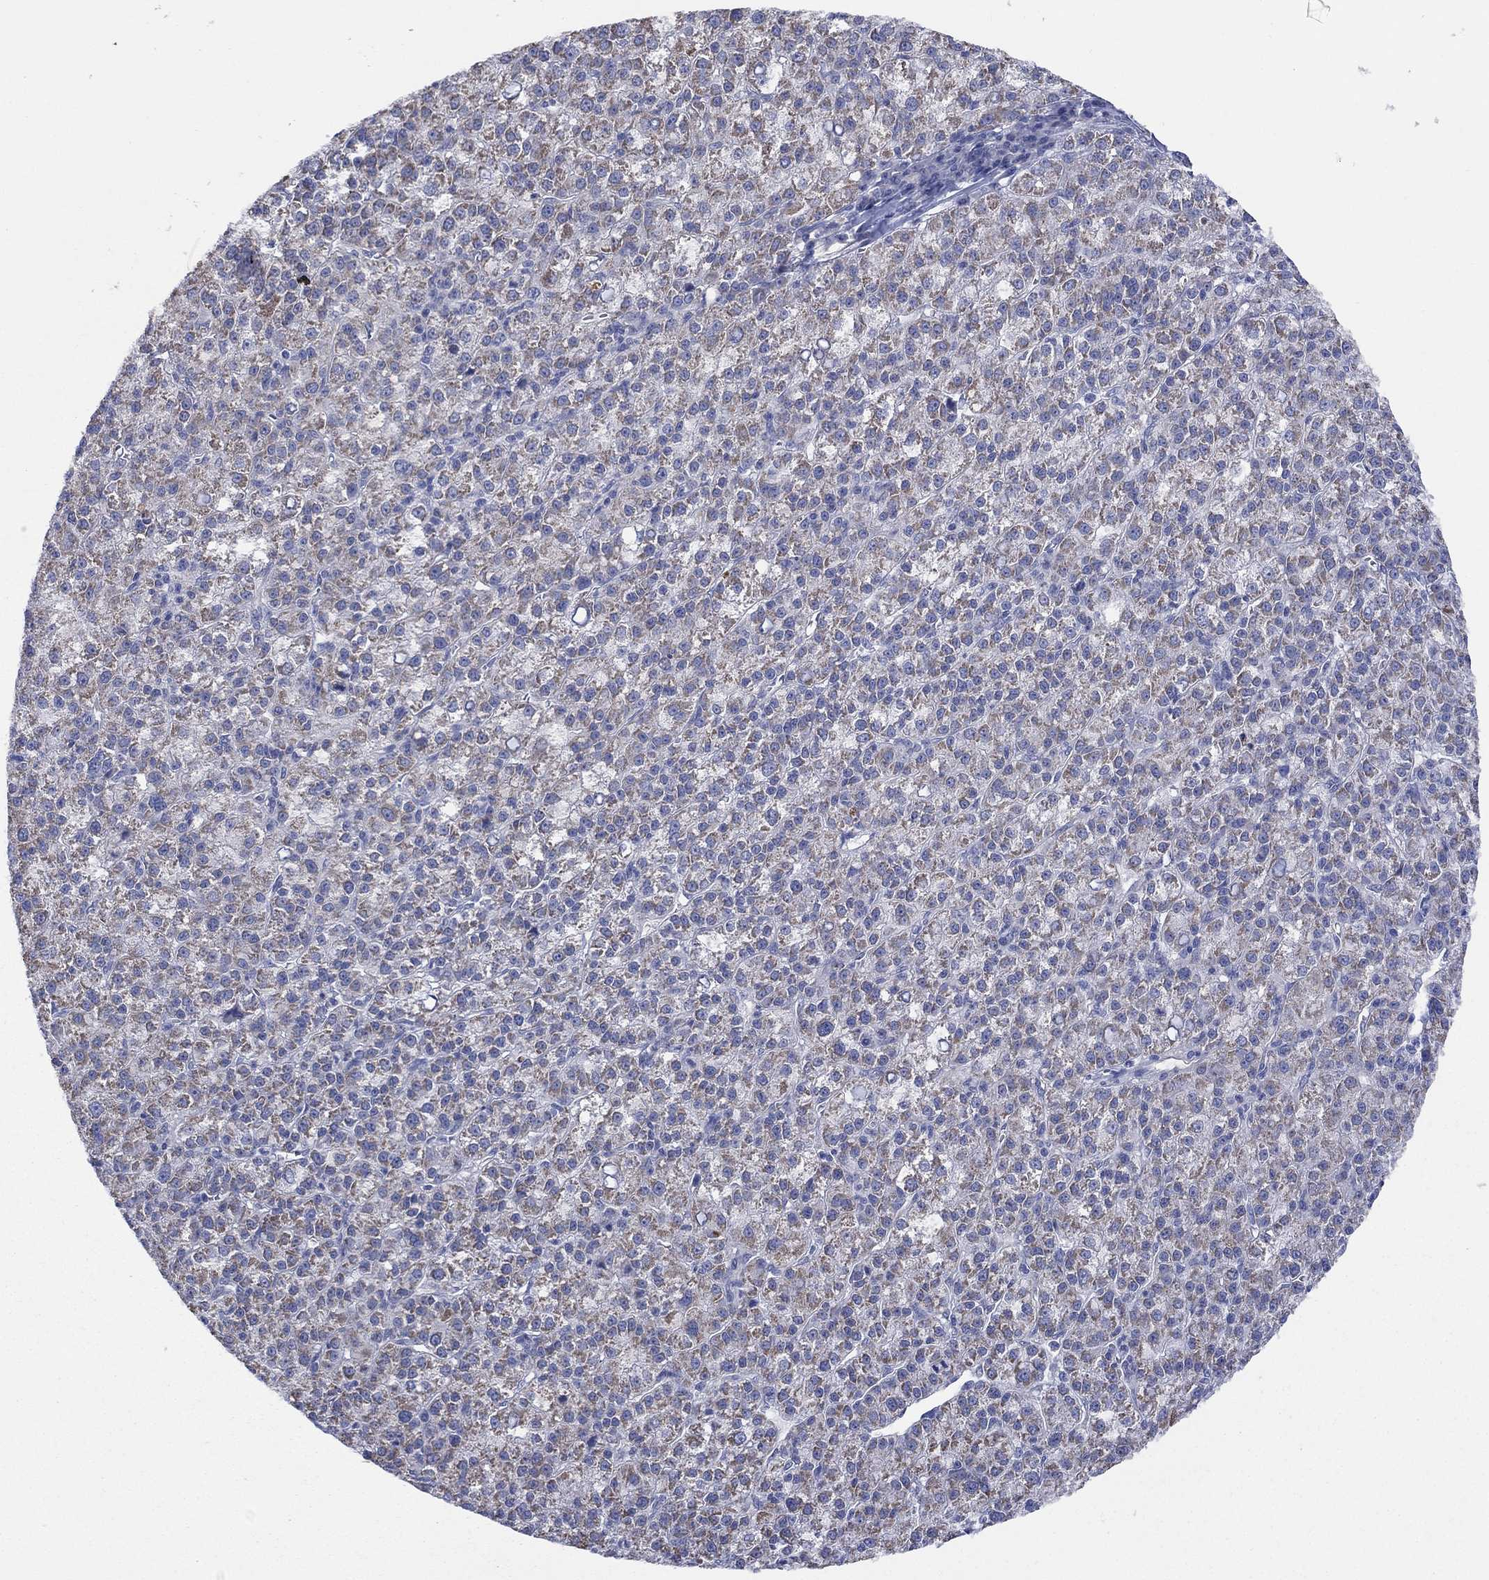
{"staining": {"intensity": "moderate", "quantity": ">75%", "location": "cytoplasmic/membranous"}, "tissue": "liver cancer", "cell_type": "Tumor cells", "image_type": "cancer", "snomed": [{"axis": "morphology", "description": "Carcinoma, Hepatocellular, NOS"}, {"axis": "topography", "description": "Liver"}], "caption": "There is medium levels of moderate cytoplasmic/membranous positivity in tumor cells of liver cancer (hepatocellular carcinoma), as demonstrated by immunohistochemical staining (brown color).", "gene": "CLVS1", "patient": {"sex": "female", "age": 60}}